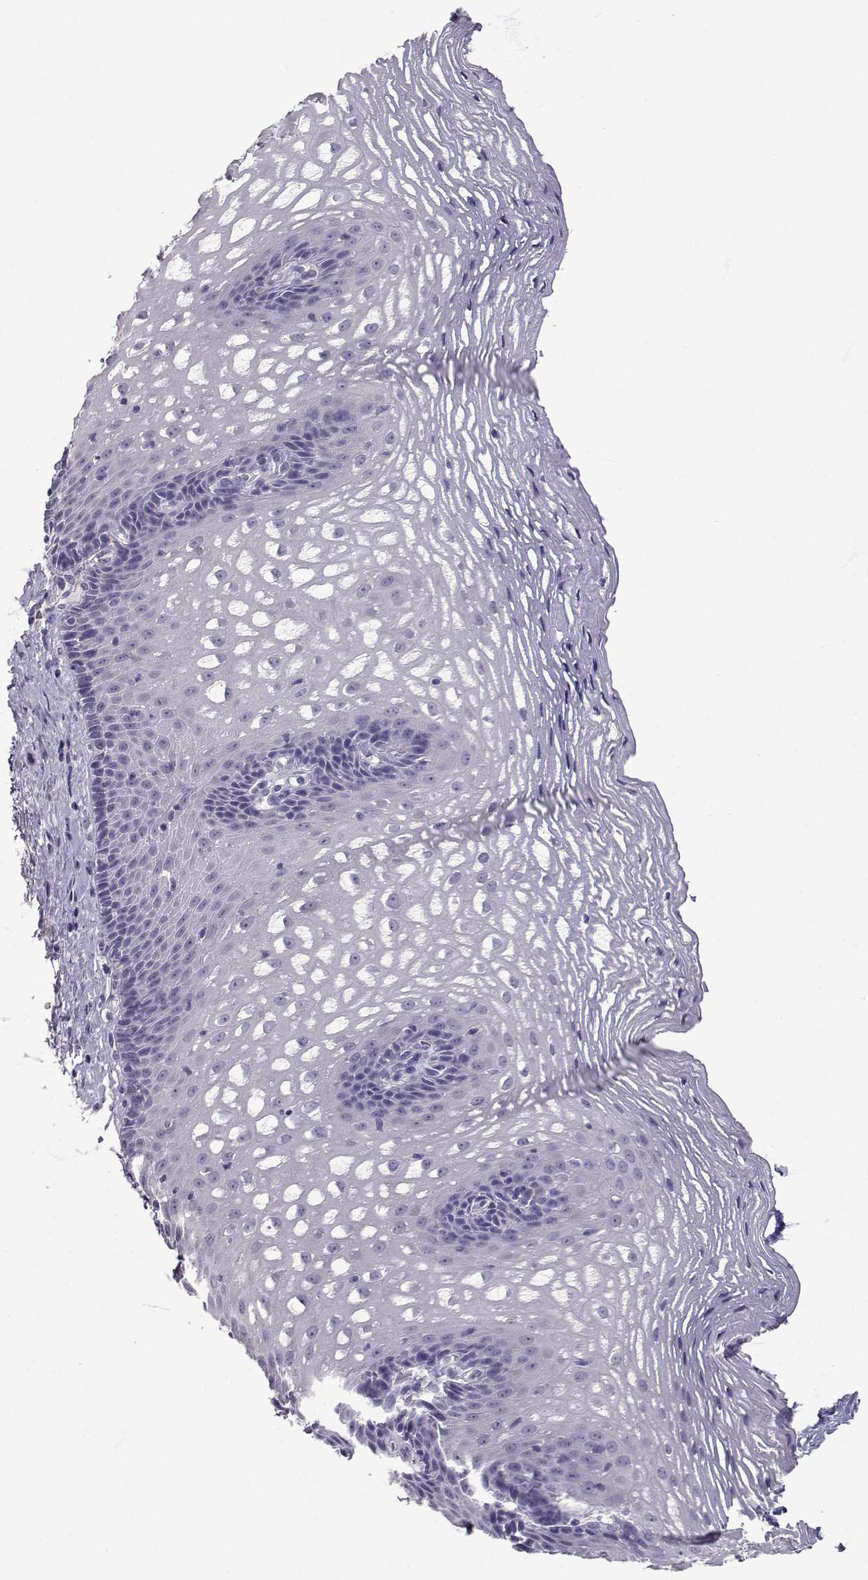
{"staining": {"intensity": "negative", "quantity": "none", "location": "none"}, "tissue": "esophagus", "cell_type": "Squamous epithelial cells", "image_type": "normal", "snomed": [{"axis": "morphology", "description": "Normal tissue, NOS"}, {"axis": "topography", "description": "Esophagus"}], "caption": "This is a photomicrograph of IHC staining of unremarkable esophagus, which shows no positivity in squamous epithelial cells. (Immunohistochemistry, brightfield microscopy, high magnification).", "gene": "SLC6A3", "patient": {"sex": "male", "age": 76}}